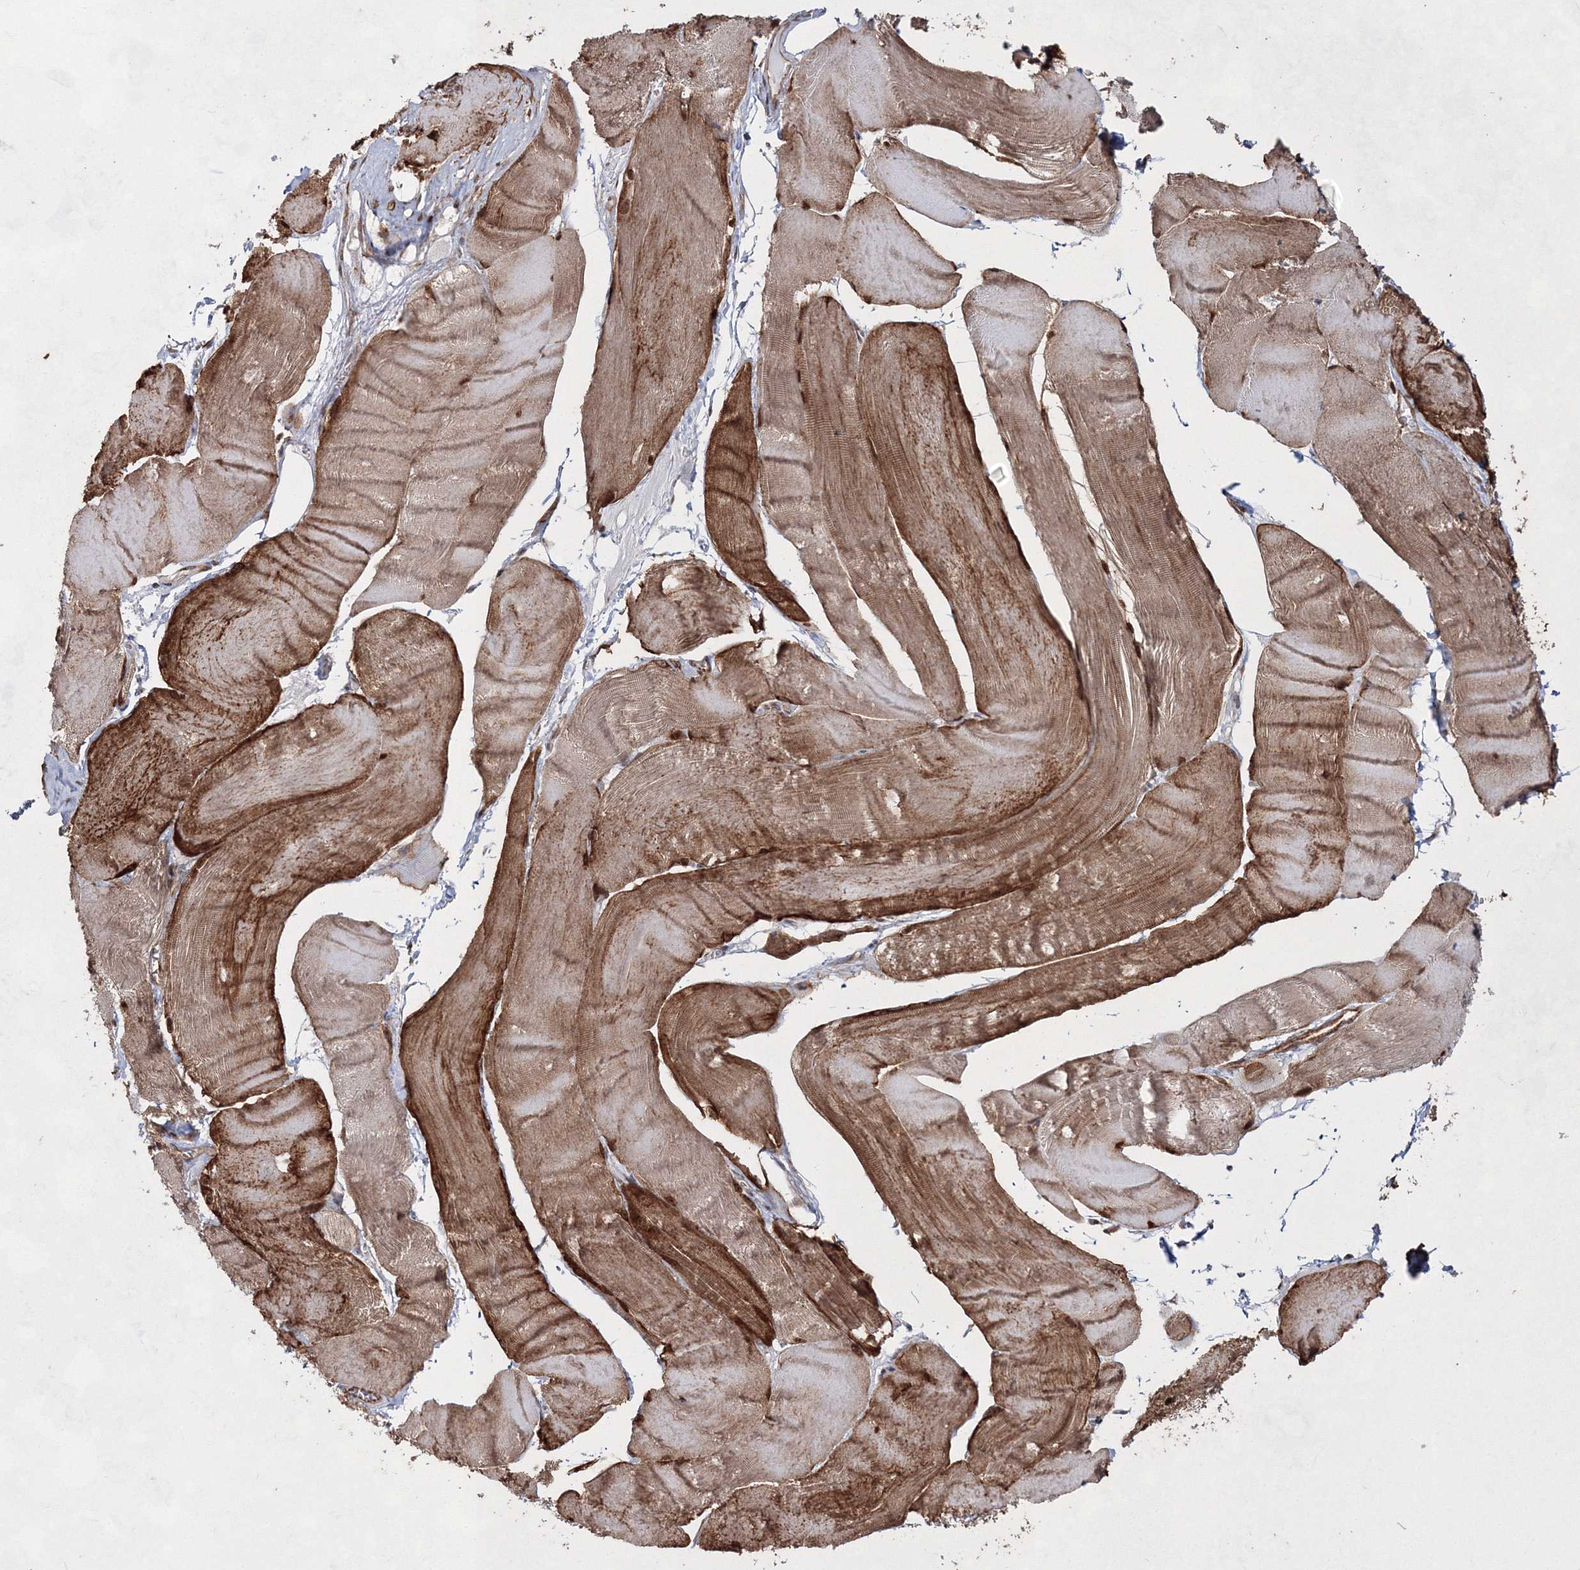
{"staining": {"intensity": "moderate", "quantity": ">75%", "location": "cytoplasmic/membranous,nuclear"}, "tissue": "skeletal muscle", "cell_type": "Myocytes", "image_type": "normal", "snomed": [{"axis": "morphology", "description": "Normal tissue, NOS"}, {"axis": "morphology", "description": "Basal cell carcinoma"}, {"axis": "topography", "description": "Skeletal muscle"}], "caption": "Skeletal muscle stained with a brown dye displays moderate cytoplasmic/membranous,nuclear positive expression in about >75% of myocytes.", "gene": "SNIP1", "patient": {"sex": "female", "age": 64}}